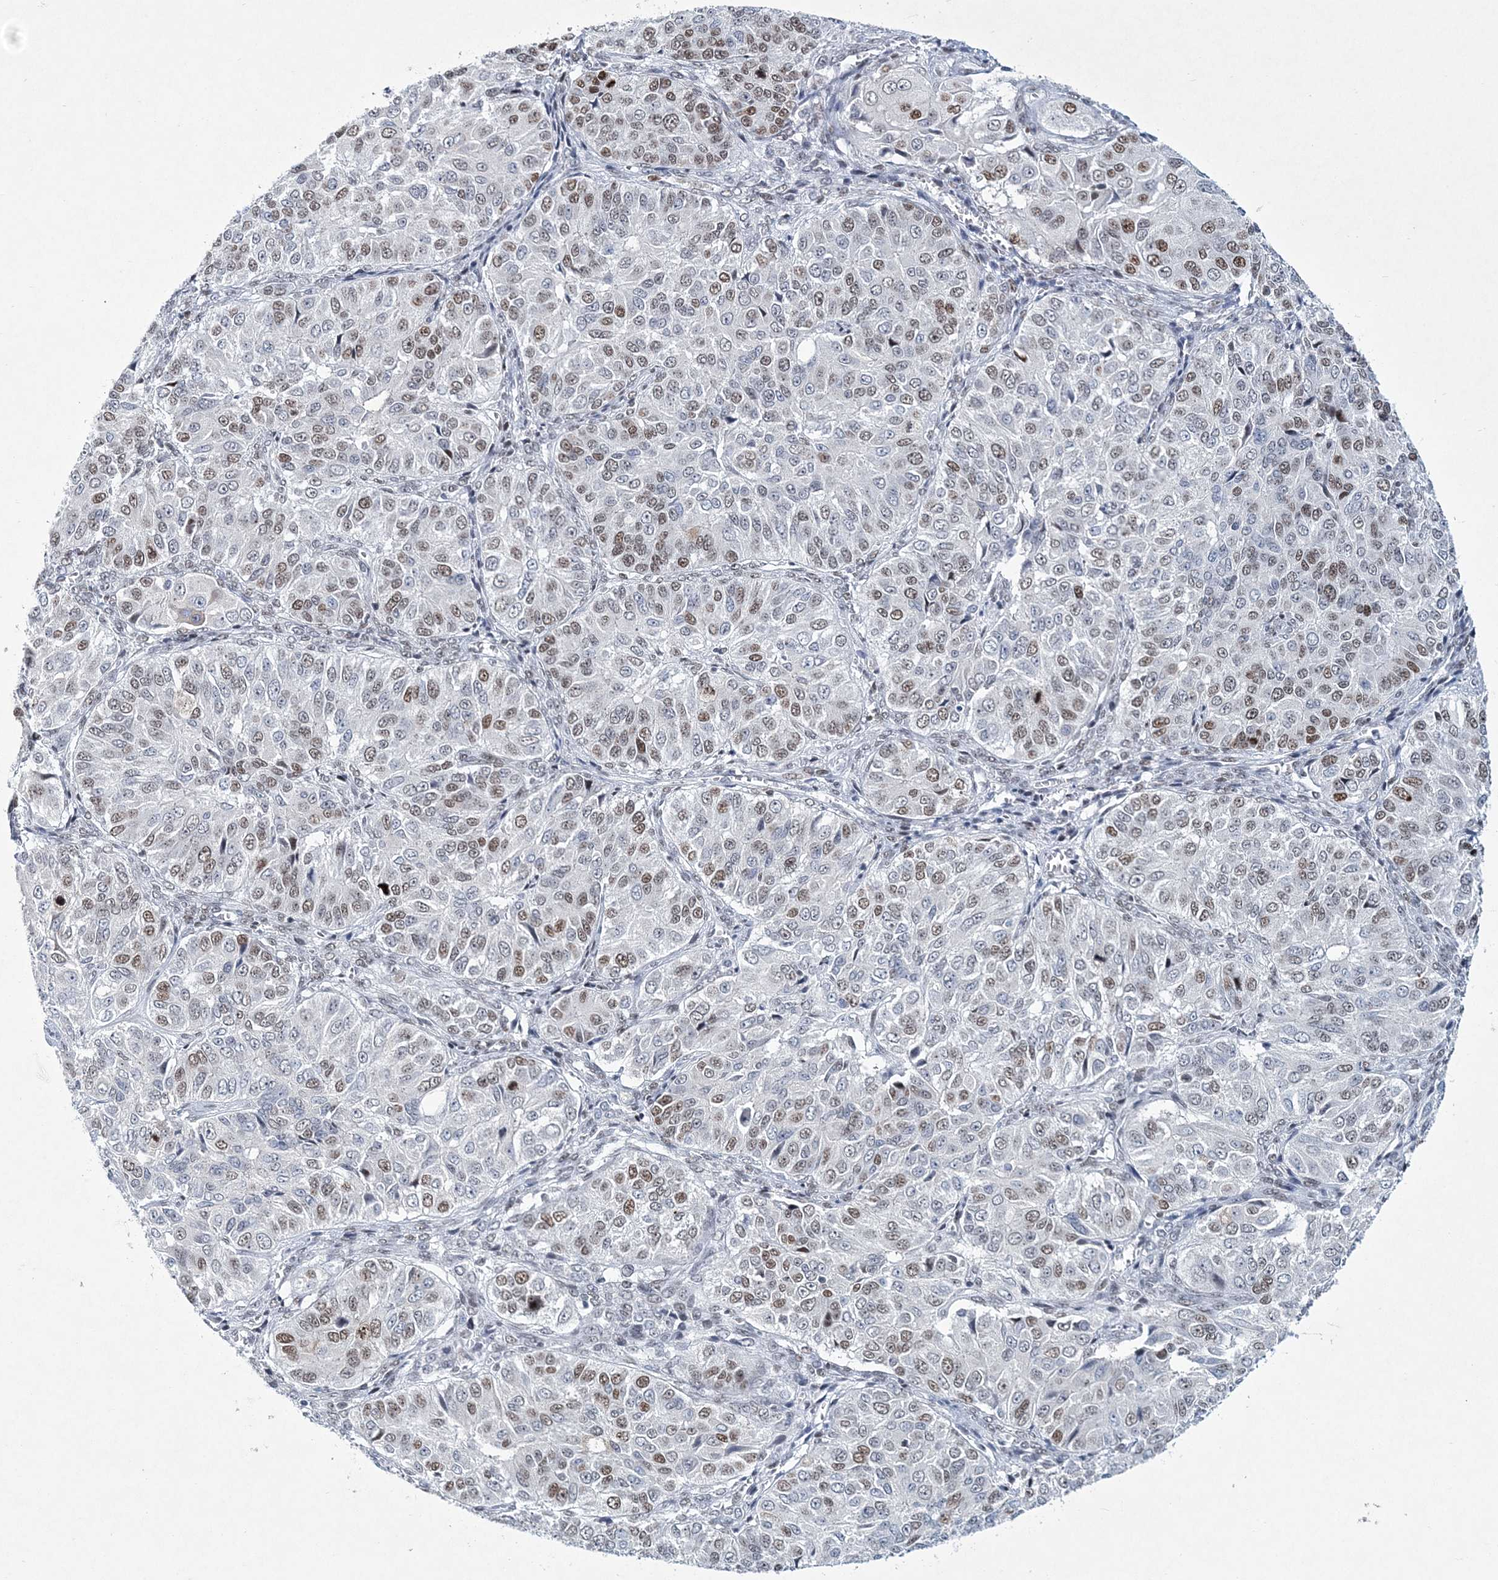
{"staining": {"intensity": "moderate", "quantity": "<25%", "location": "nuclear"}, "tissue": "ovarian cancer", "cell_type": "Tumor cells", "image_type": "cancer", "snomed": [{"axis": "morphology", "description": "Carcinoma, endometroid"}, {"axis": "topography", "description": "Ovary"}], "caption": "Human ovarian cancer stained for a protein (brown) demonstrates moderate nuclear positive expression in approximately <25% of tumor cells.", "gene": "LRRFIP2", "patient": {"sex": "female", "age": 51}}